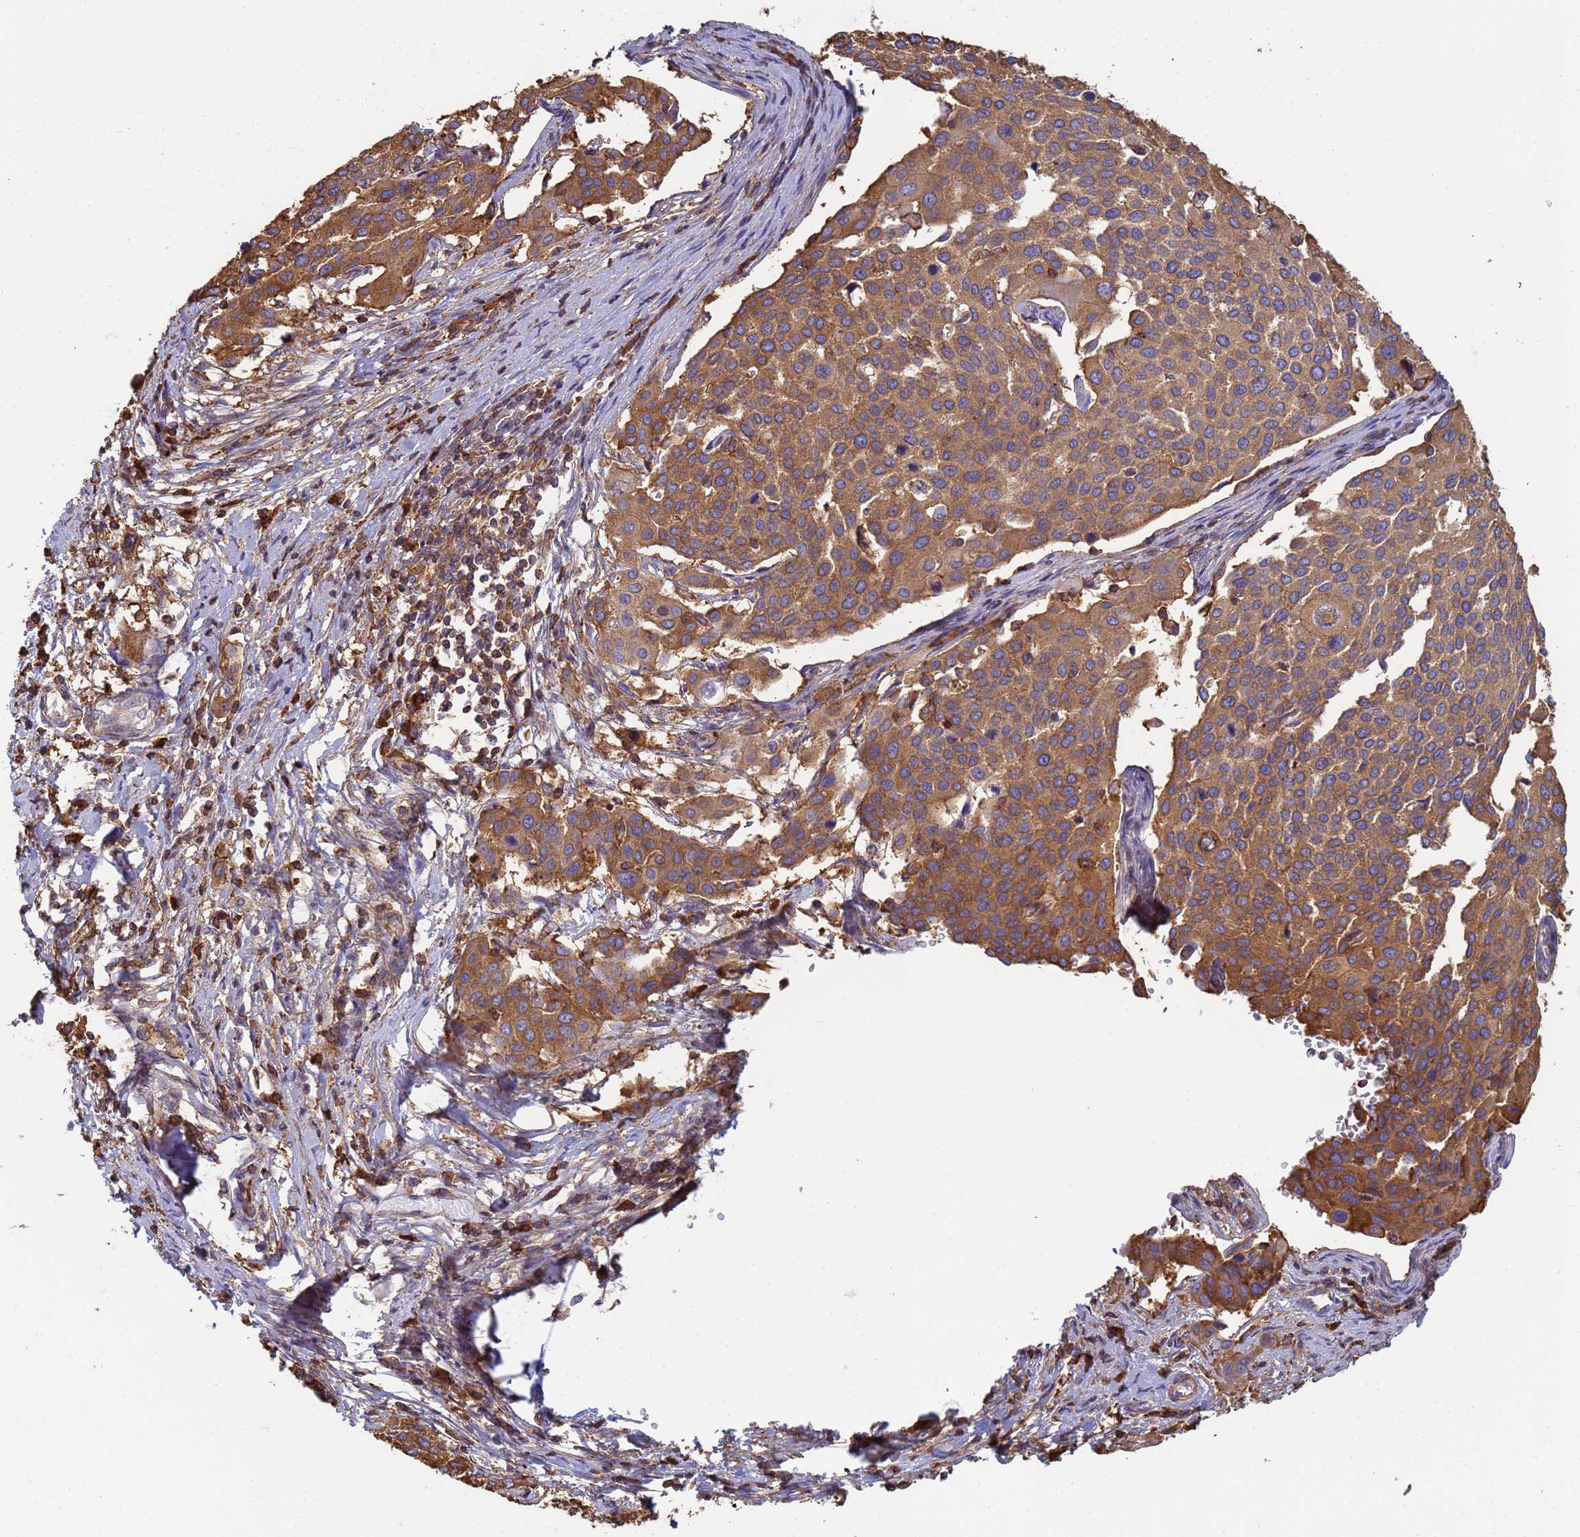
{"staining": {"intensity": "moderate", "quantity": ">75%", "location": "cytoplasmic/membranous"}, "tissue": "cervical cancer", "cell_type": "Tumor cells", "image_type": "cancer", "snomed": [{"axis": "morphology", "description": "Squamous cell carcinoma, NOS"}, {"axis": "topography", "description": "Cervix"}], "caption": "The photomicrograph exhibits immunohistochemical staining of cervical cancer. There is moderate cytoplasmic/membranous positivity is appreciated in approximately >75% of tumor cells.", "gene": "ZNG1B", "patient": {"sex": "female", "age": 44}}